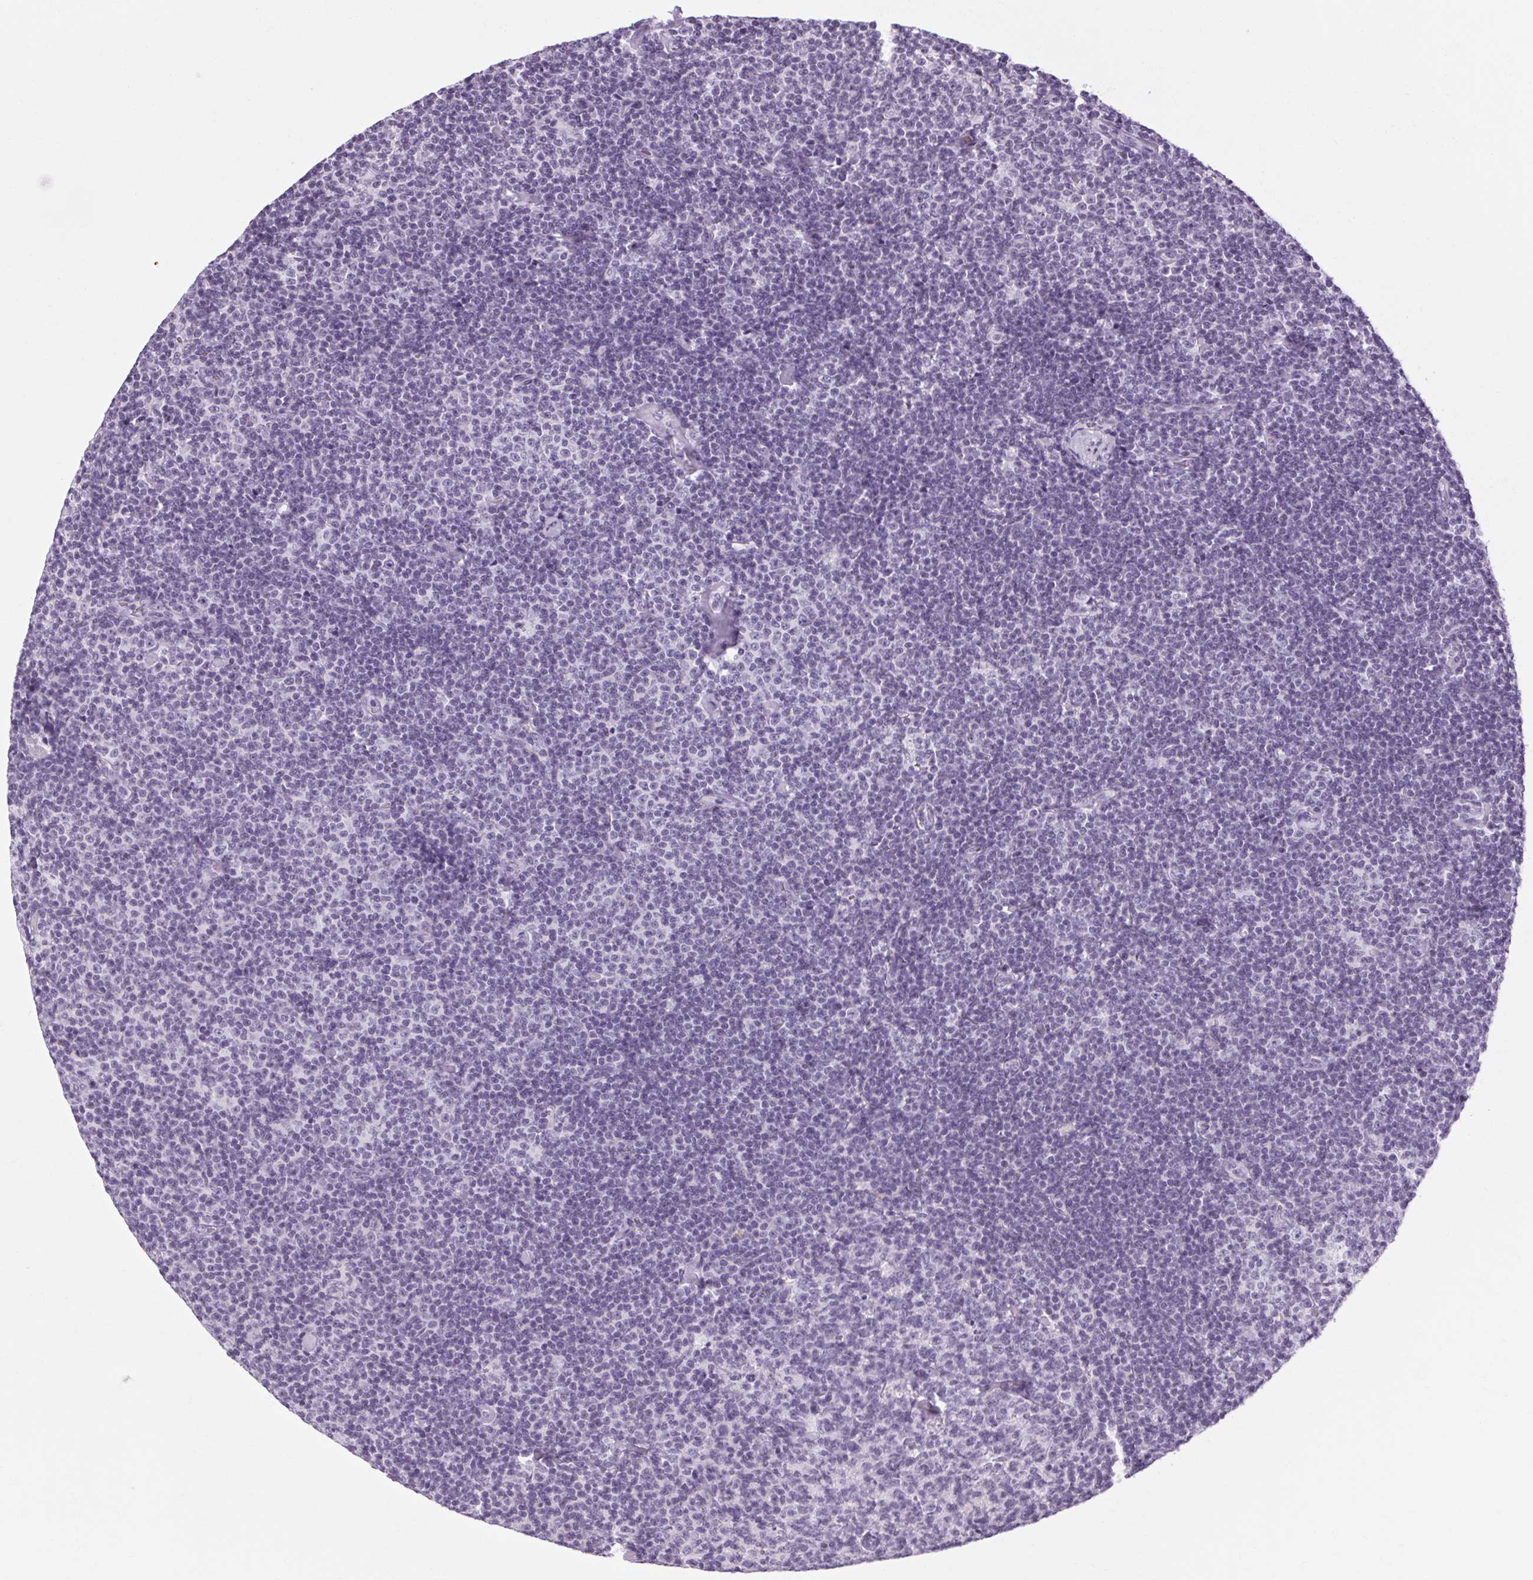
{"staining": {"intensity": "negative", "quantity": "none", "location": "none"}, "tissue": "lymphoma", "cell_type": "Tumor cells", "image_type": "cancer", "snomed": [{"axis": "morphology", "description": "Malignant lymphoma, non-Hodgkin's type, Low grade"}, {"axis": "topography", "description": "Lymph node"}], "caption": "Photomicrograph shows no significant protein expression in tumor cells of lymphoma.", "gene": "KLHL40", "patient": {"sex": "male", "age": 81}}